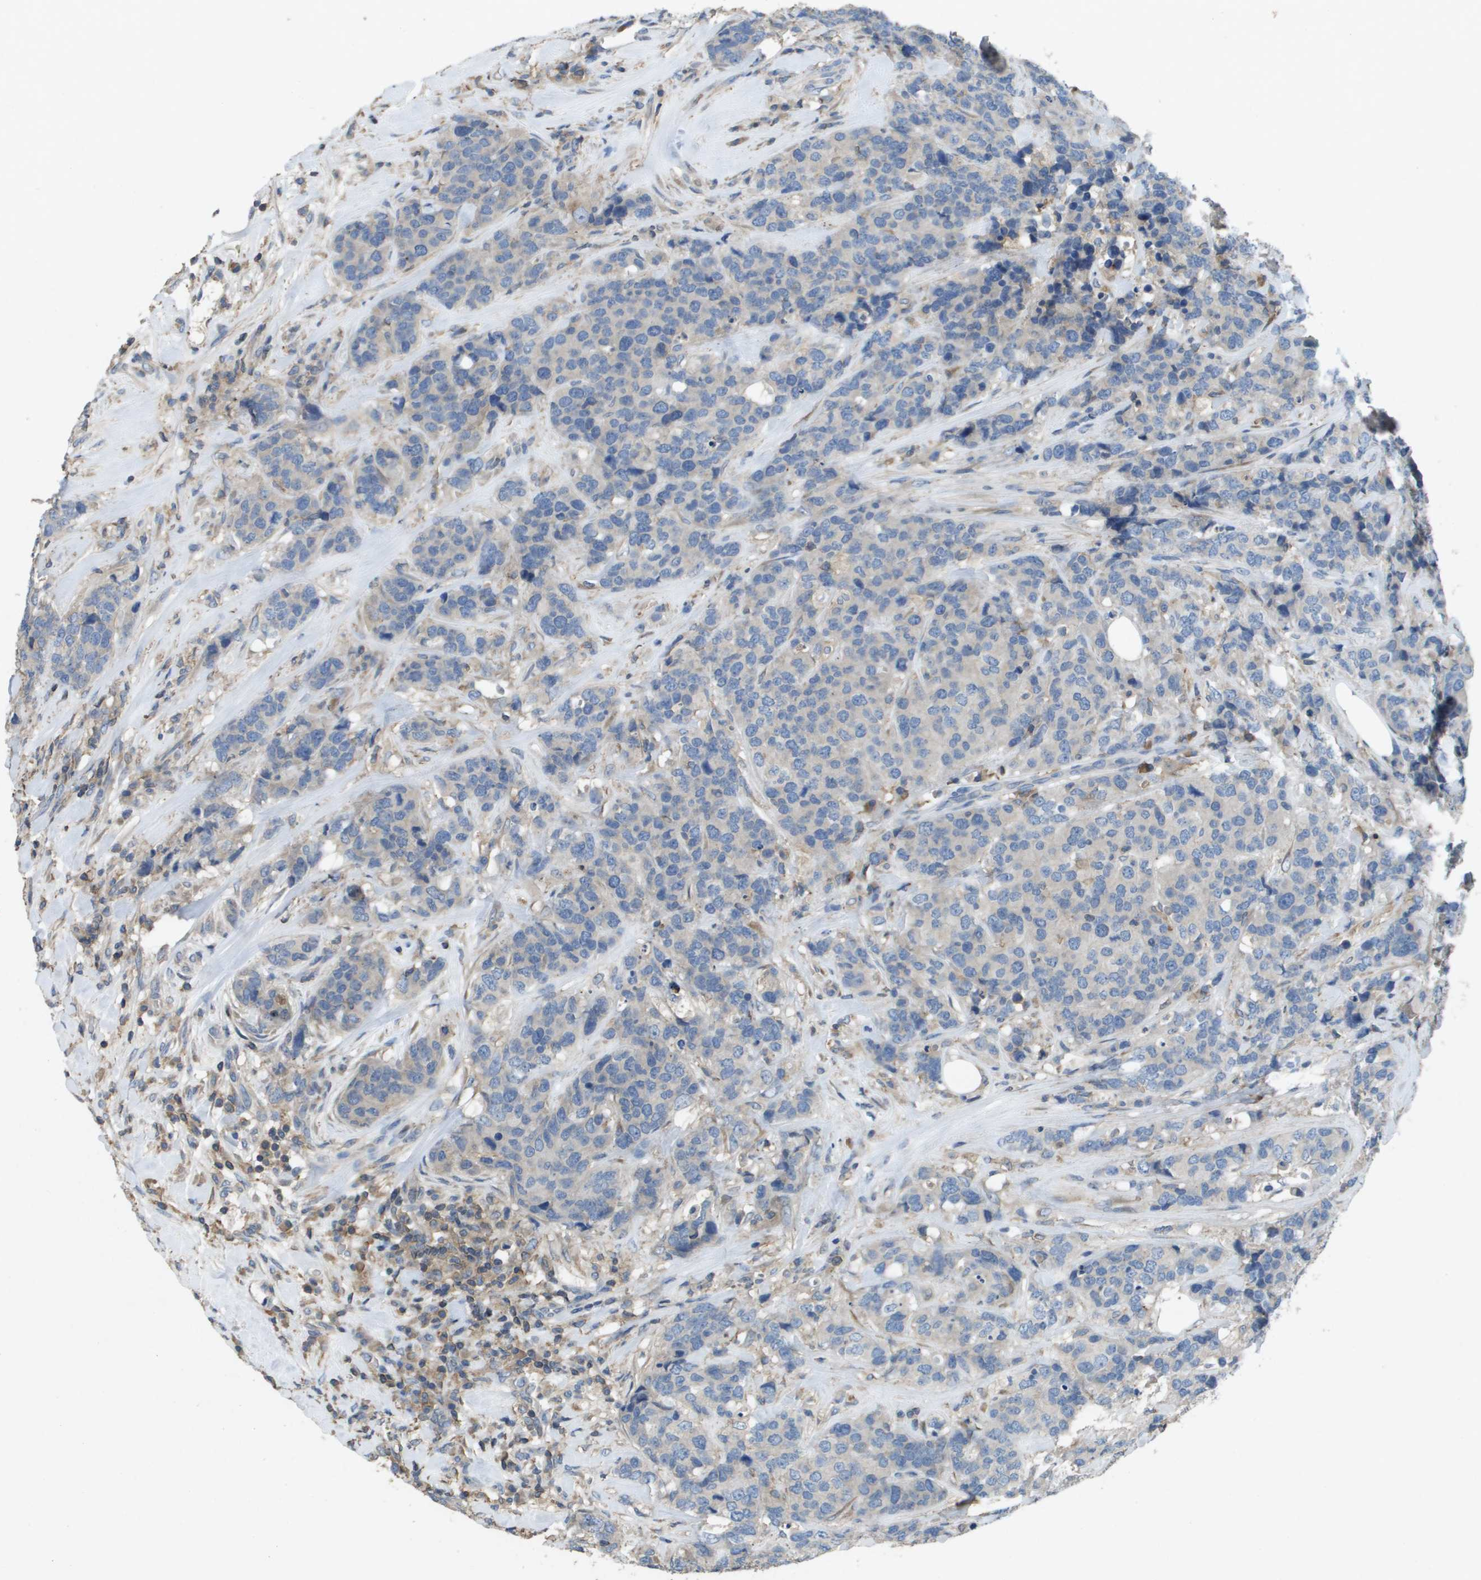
{"staining": {"intensity": "negative", "quantity": "none", "location": "none"}, "tissue": "breast cancer", "cell_type": "Tumor cells", "image_type": "cancer", "snomed": [{"axis": "morphology", "description": "Lobular carcinoma"}, {"axis": "topography", "description": "Breast"}], "caption": "Tumor cells are negative for brown protein staining in breast lobular carcinoma.", "gene": "CLCA4", "patient": {"sex": "female", "age": 59}}